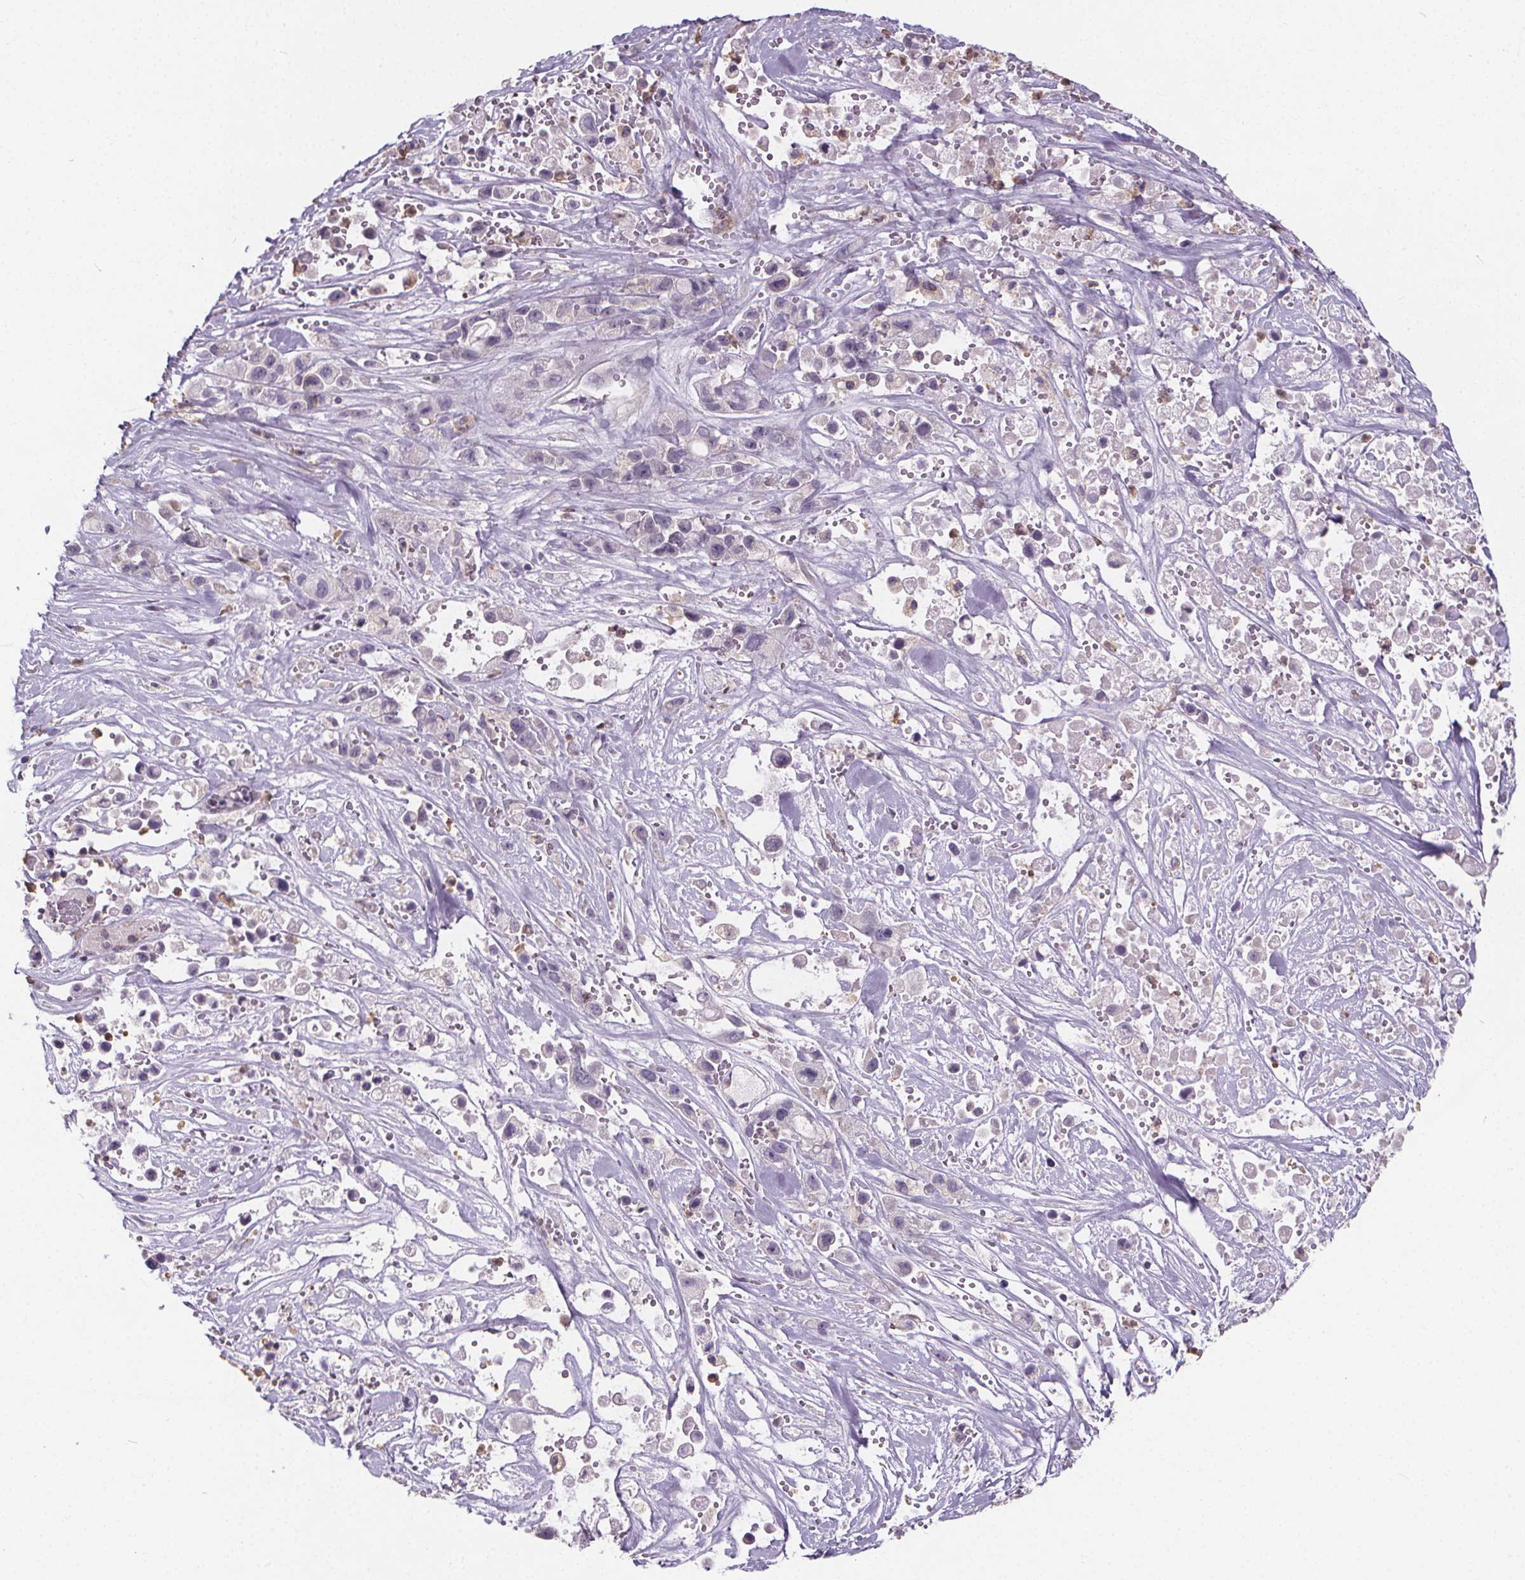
{"staining": {"intensity": "negative", "quantity": "none", "location": "none"}, "tissue": "pancreatic cancer", "cell_type": "Tumor cells", "image_type": "cancer", "snomed": [{"axis": "morphology", "description": "Adenocarcinoma, NOS"}, {"axis": "topography", "description": "Pancreas"}], "caption": "The IHC photomicrograph has no significant staining in tumor cells of pancreatic adenocarcinoma tissue. (DAB immunohistochemistry (IHC) with hematoxylin counter stain).", "gene": "ATP6V1D", "patient": {"sex": "male", "age": 44}}